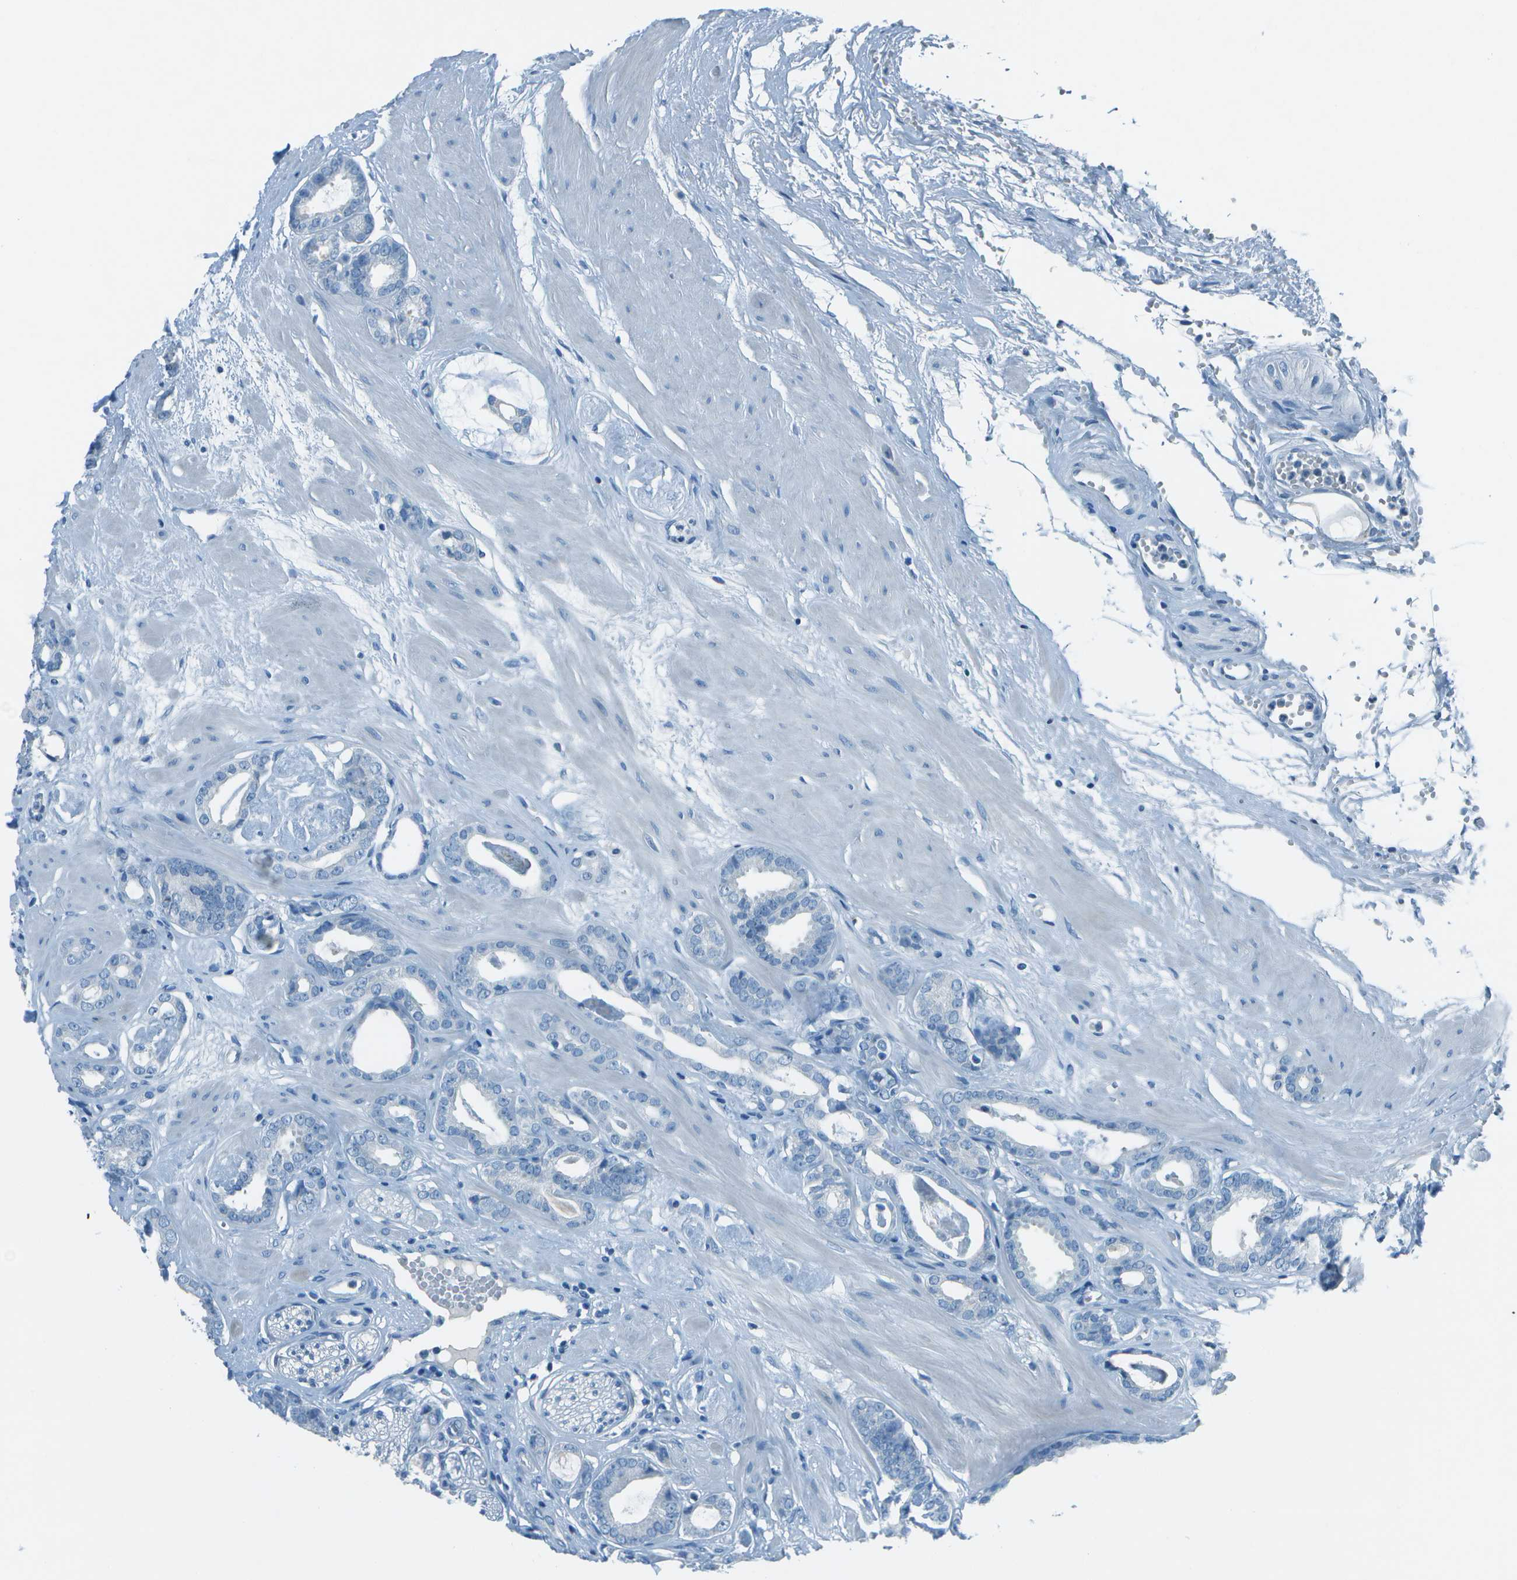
{"staining": {"intensity": "negative", "quantity": "none", "location": "none"}, "tissue": "prostate cancer", "cell_type": "Tumor cells", "image_type": "cancer", "snomed": [{"axis": "morphology", "description": "Adenocarcinoma, Low grade"}, {"axis": "topography", "description": "Prostate"}], "caption": "Immunohistochemistry (IHC) of prostate cancer (low-grade adenocarcinoma) exhibits no expression in tumor cells.", "gene": "FGF1", "patient": {"sex": "male", "age": 53}}